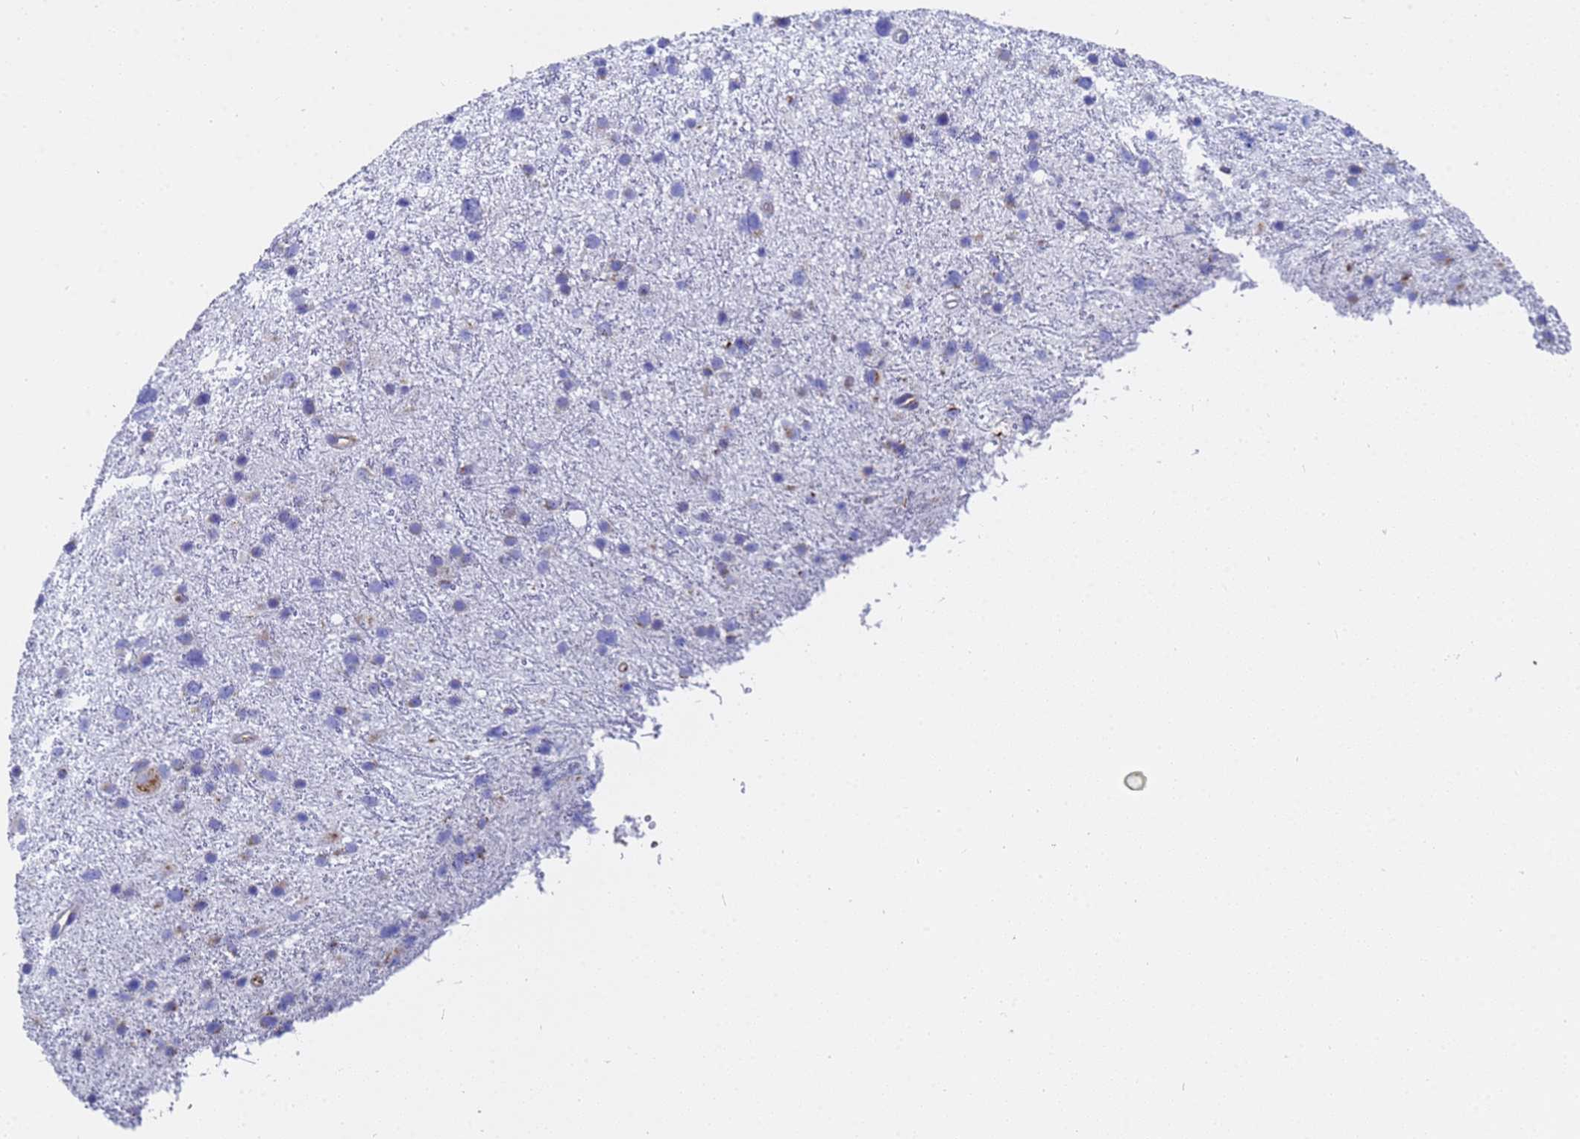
{"staining": {"intensity": "negative", "quantity": "none", "location": "none"}, "tissue": "glioma", "cell_type": "Tumor cells", "image_type": "cancer", "snomed": [{"axis": "morphology", "description": "Glioma, malignant, Low grade"}, {"axis": "topography", "description": "Cerebral cortex"}], "caption": "IHC micrograph of neoplastic tissue: malignant glioma (low-grade) stained with DAB demonstrates no significant protein expression in tumor cells.", "gene": "TM4SF4", "patient": {"sex": "female", "age": 39}}